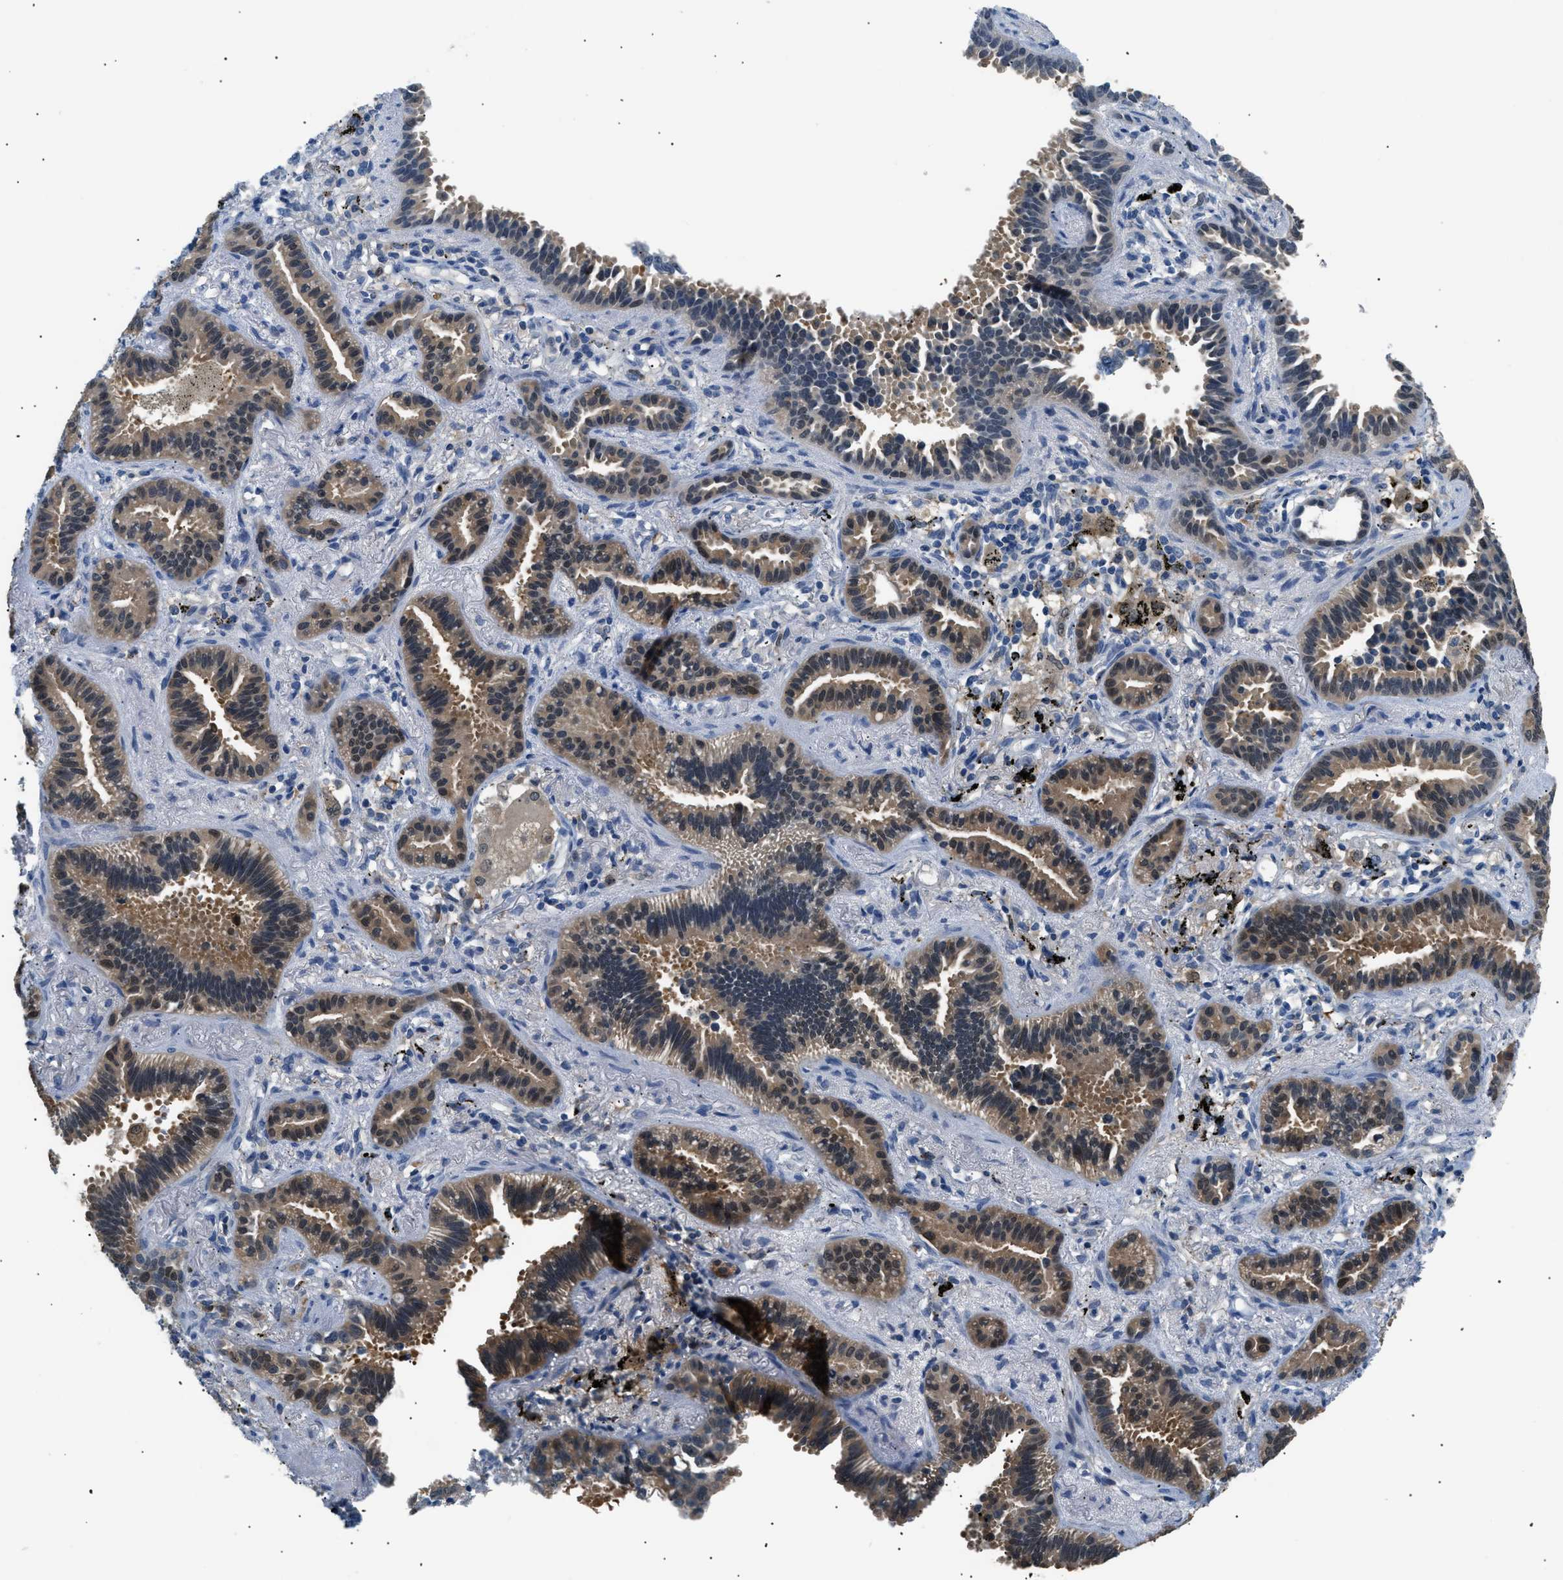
{"staining": {"intensity": "moderate", "quantity": "25%-75%", "location": "cytoplasmic/membranous,nuclear"}, "tissue": "lung cancer", "cell_type": "Tumor cells", "image_type": "cancer", "snomed": [{"axis": "morphology", "description": "Normal tissue, NOS"}, {"axis": "morphology", "description": "Adenocarcinoma, NOS"}, {"axis": "topography", "description": "Lung"}], "caption": "Adenocarcinoma (lung) stained for a protein (brown) exhibits moderate cytoplasmic/membranous and nuclear positive expression in approximately 25%-75% of tumor cells.", "gene": "AKR1A1", "patient": {"sex": "male", "age": 59}}